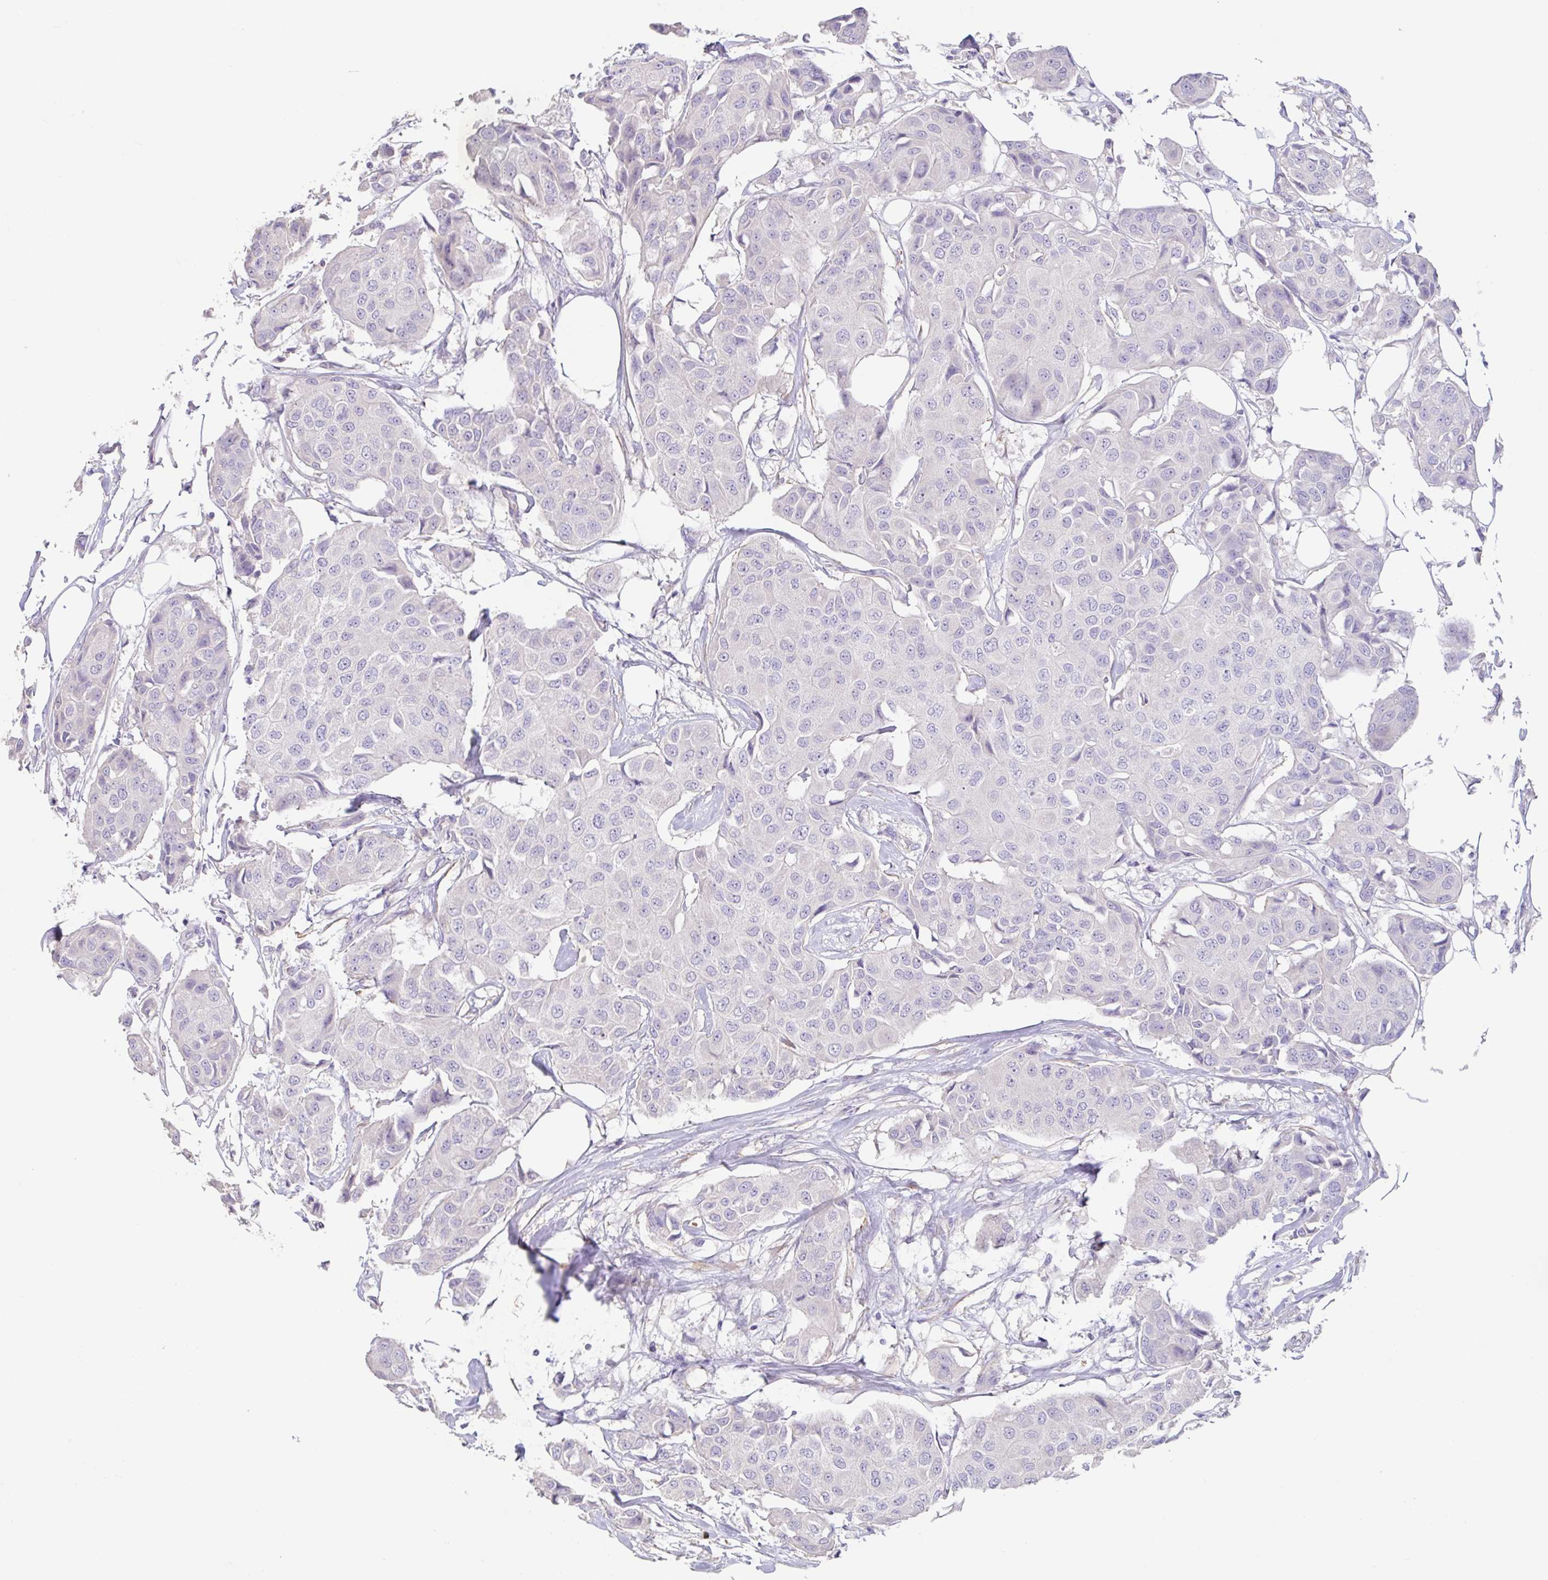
{"staining": {"intensity": "negative", "quantity": "none", "location": "none"}, "tissue": "breast cancer", "cell_type": "Tumor cells", "image_type": "cancer", "snomed": [{"axis": "morphology", "description": "Duct carcinoma"}, {"axis": "topography", "description": "Breast"}, {"axis": "topography", "description": "Lymph node"}], "caption": "Immunohistochemistry (IHC) micrograph of neoplastic tissue: human infiltrating ductal carcinoma (breast) stained with DAB demonstrates no significant protein staining in tumor cells.", "gene": "PYGM", "patient": {"sex": "female", "age": 80}}